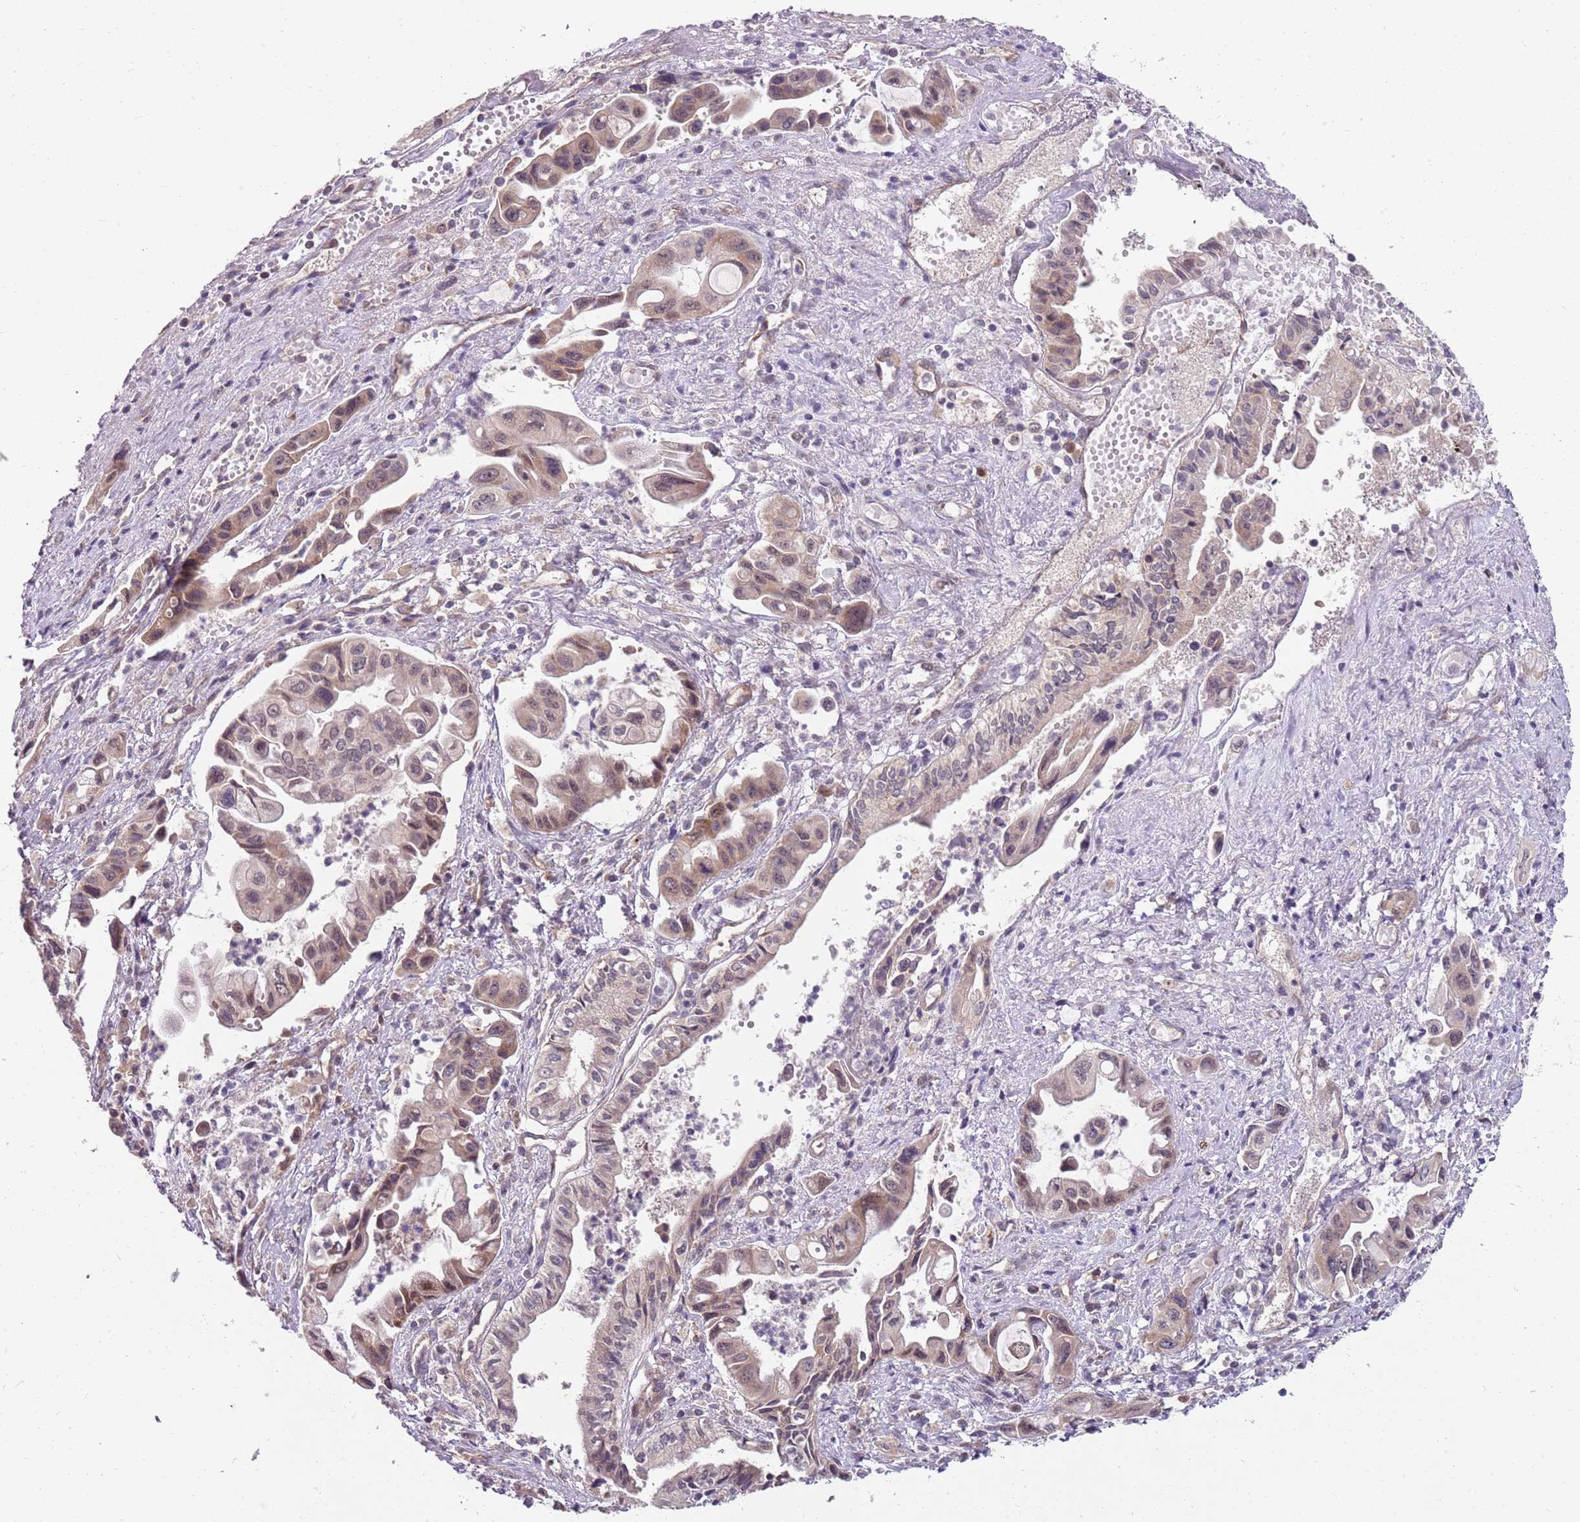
{"staining": {"intensity": "weak", "quantity": "<25%", "location": "cytoplasmic/membranous"}, "tissue": "pancreatic cancer", "cell_type": "Tumor cells", "image_type": "cancer", "snomed": [{"axis": "morphology", "description": "Adenocarcinoma, NOS"}, {"axis": "topography", "description": "Pancreas"}], "caption": "The image shows no staining of tumor cells in adenocarcinoma (pancreatic). Brightfield microscopy of immunohistochemistry (IHC) stained with DAB (brown) and hematoxylin (blue), captured at high magnification.", "gene": "FBXL22", "patient": {"sex": "female", "age": 50}}